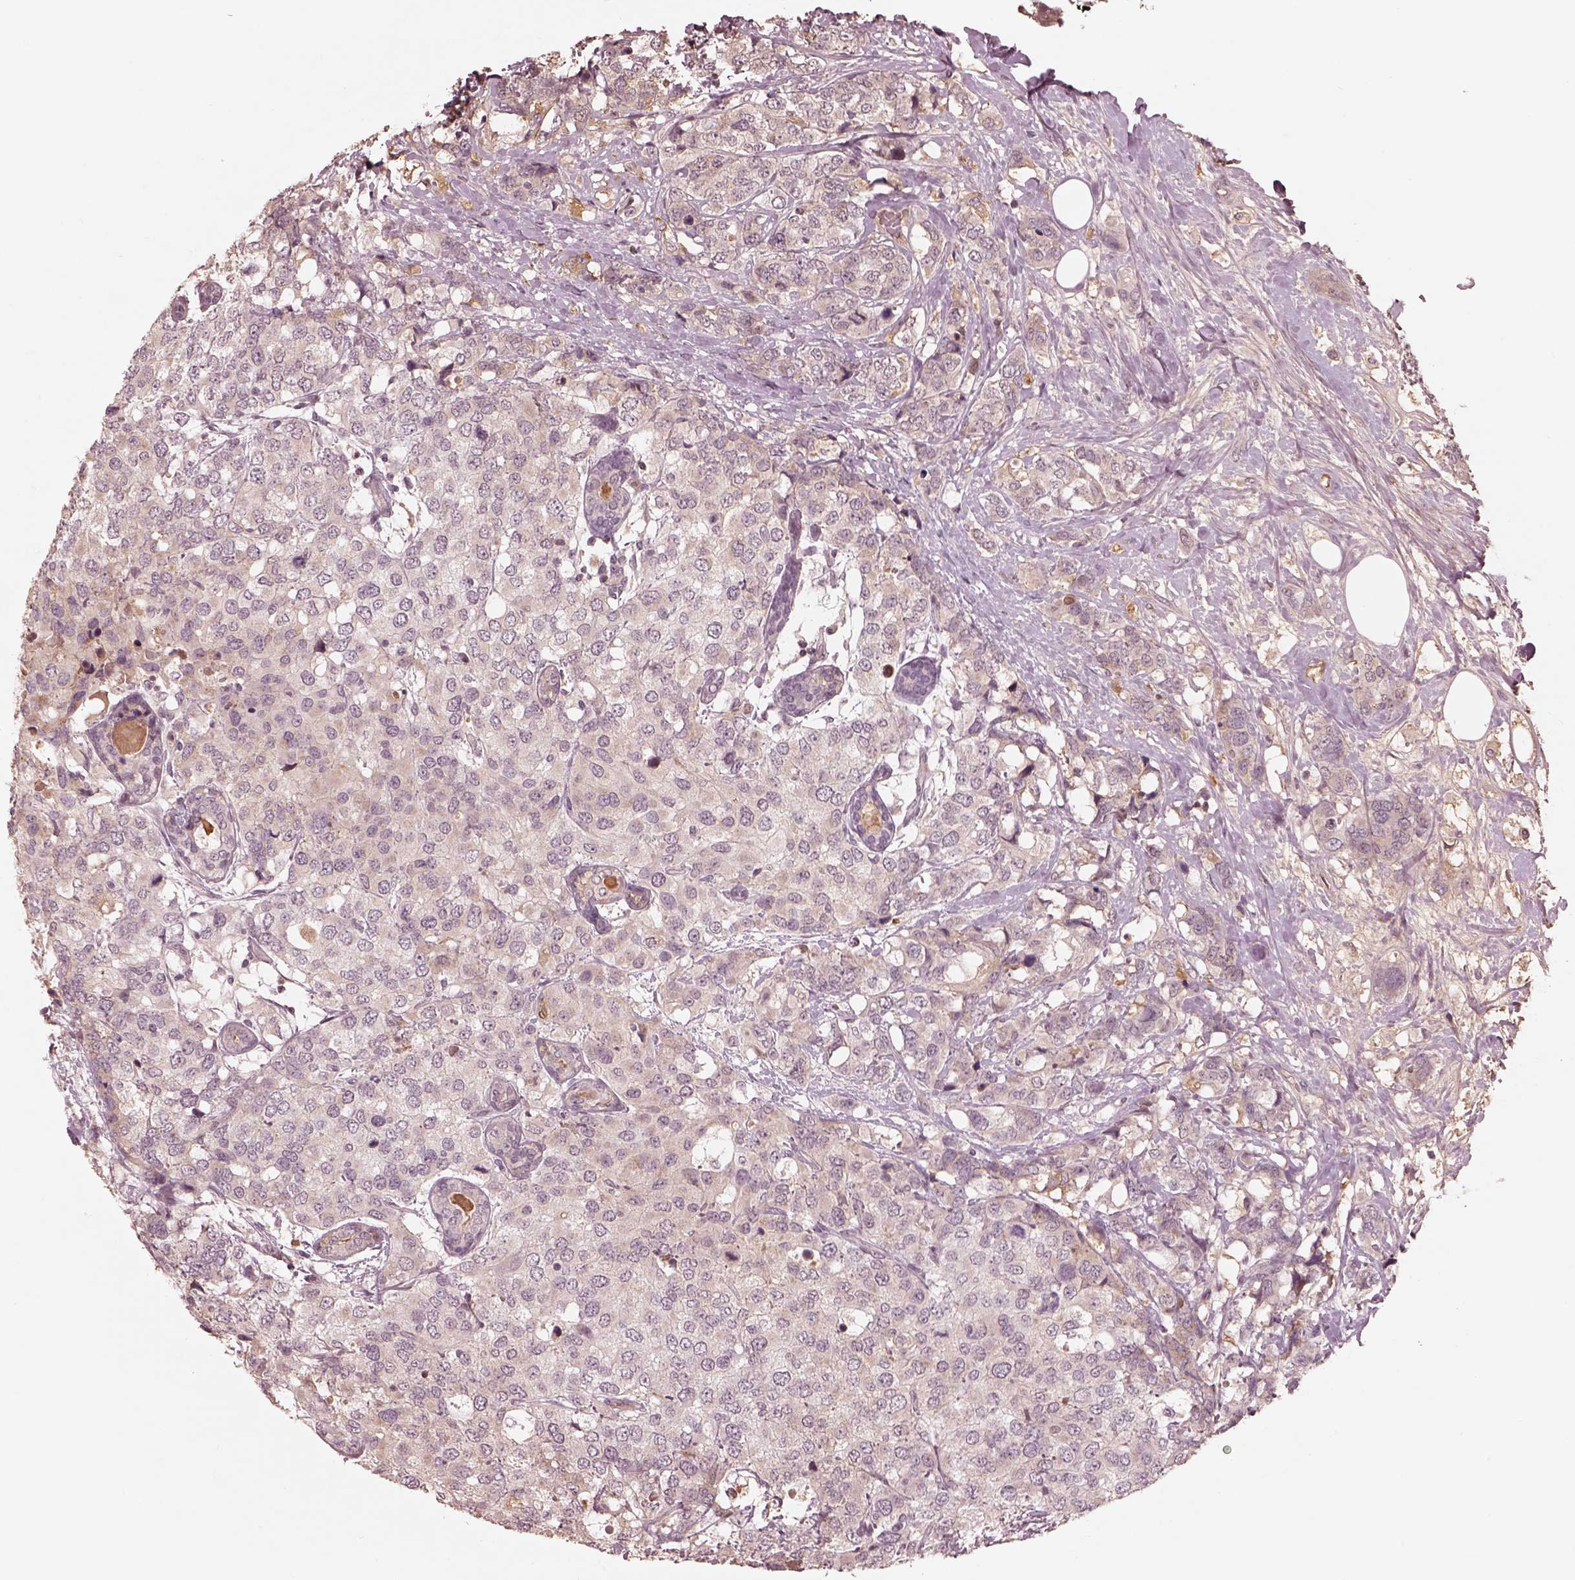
{"staining": {"intensity": "negative", "quantity": "none", "location": "none"}, "tissue": "breast cancer", "cell_type": "Tumor cells", "image_type": "cancer", "snomed": [{"axis": "morphology", "description": "Lobular carcinoma"}, {"axis": "topography", "description": "Breast"}], "caption": "Breast cancer was stained to show a protein in brown. There is no significant staining in tumor cells. (DAB (3,3'-diaminobenzidine) IHC, high magnification).", "gene": "TF", "patient": {"sex": "female", "age": 59}}